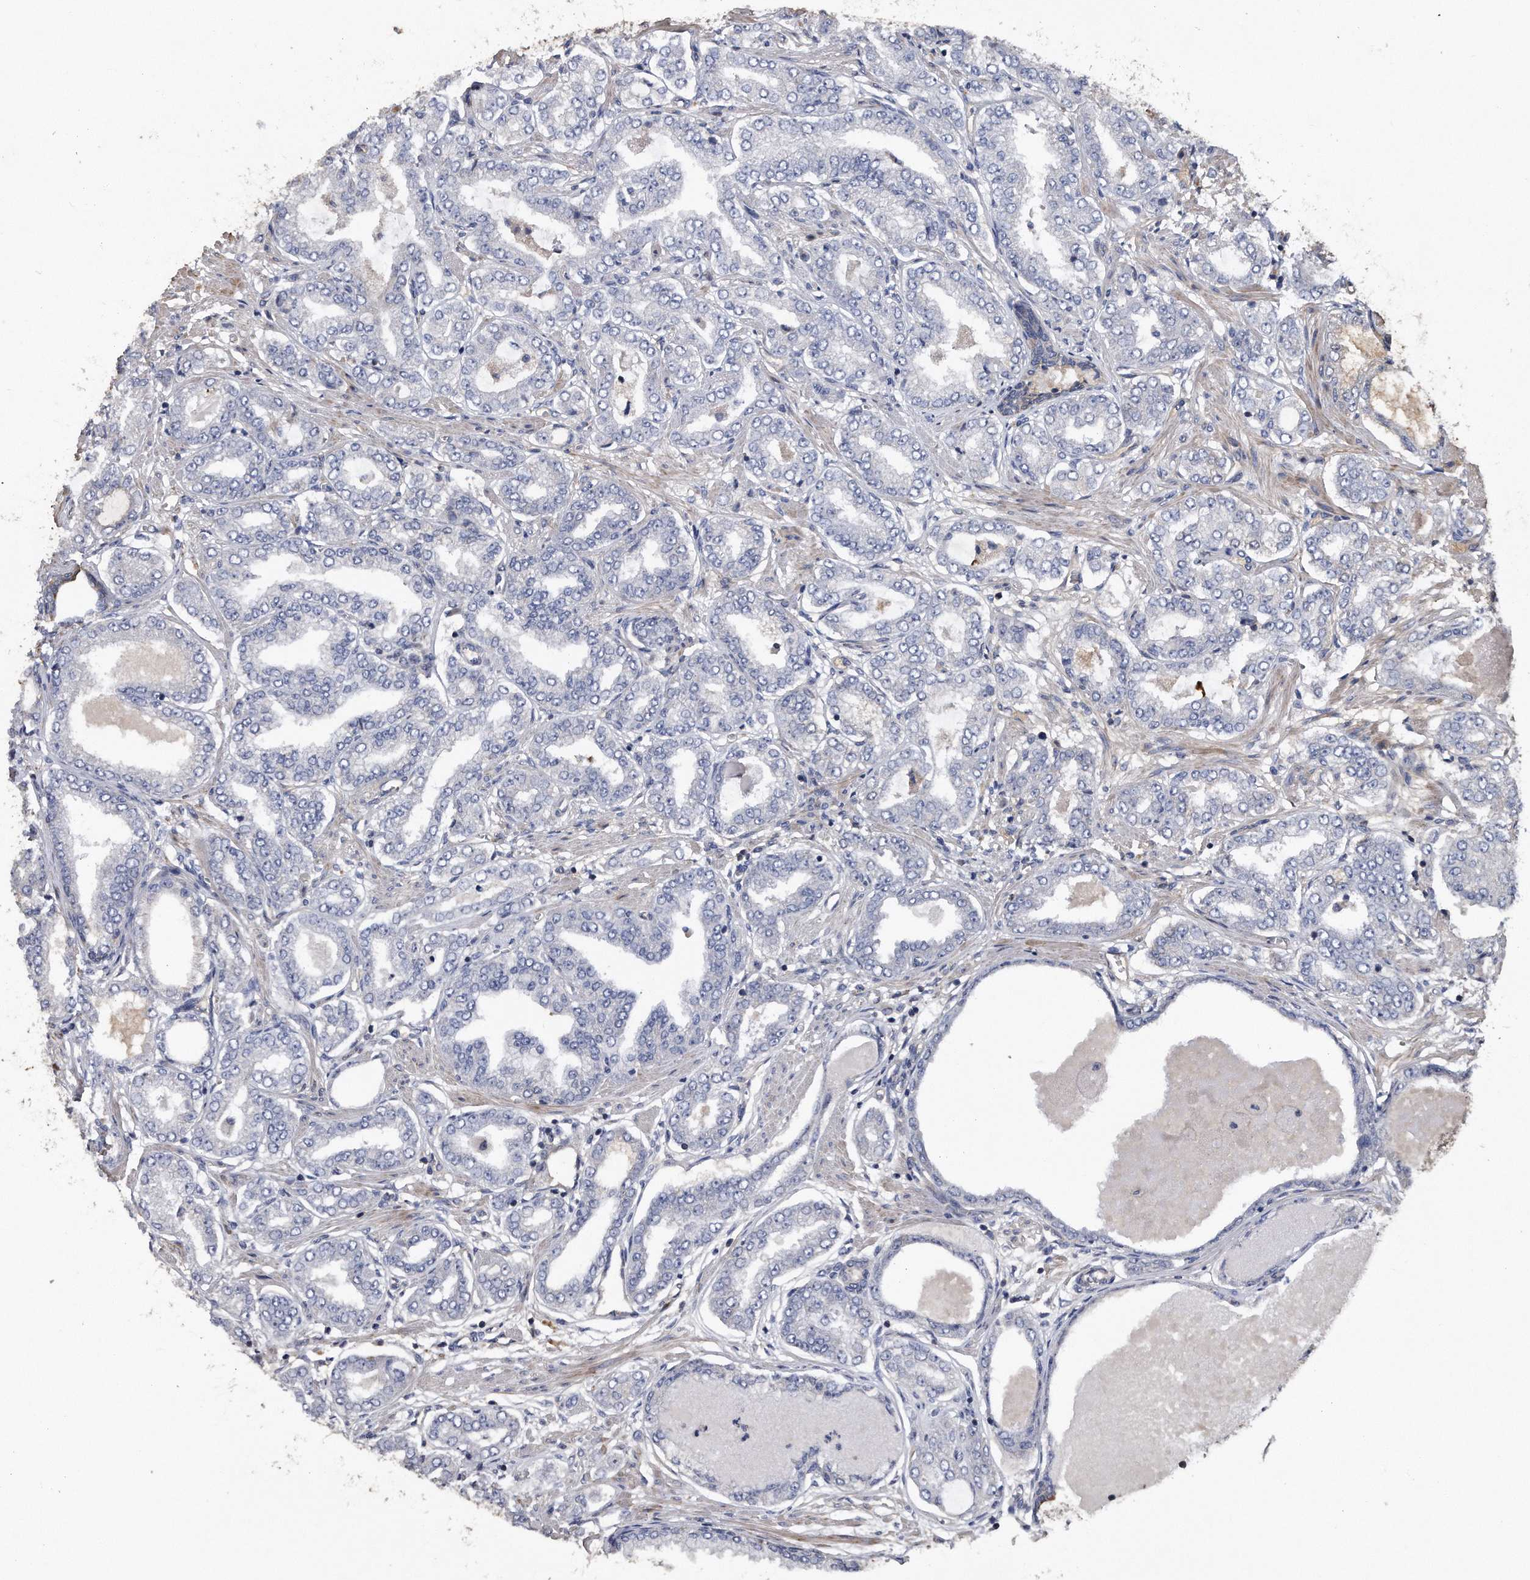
{"staining": {"intensity": "negative", "quantity": "none", "location": "none"}, "tissue": "prostate cancer", "cell_type": "Tumor cells", "image_type": "cancer", "snomed": [{"axis": "morphology", "description": "Adenocarcinoma, Low grade"}, {"axis": "topography", "description": "Prostate"}], "caption": "Protein analysis of prostate cancer (adenocarcinoma (low-grade)) shows no significant staining in tumor cells.", "gene": "KCND3", "patient": {"sex": "male", "age": 63}}